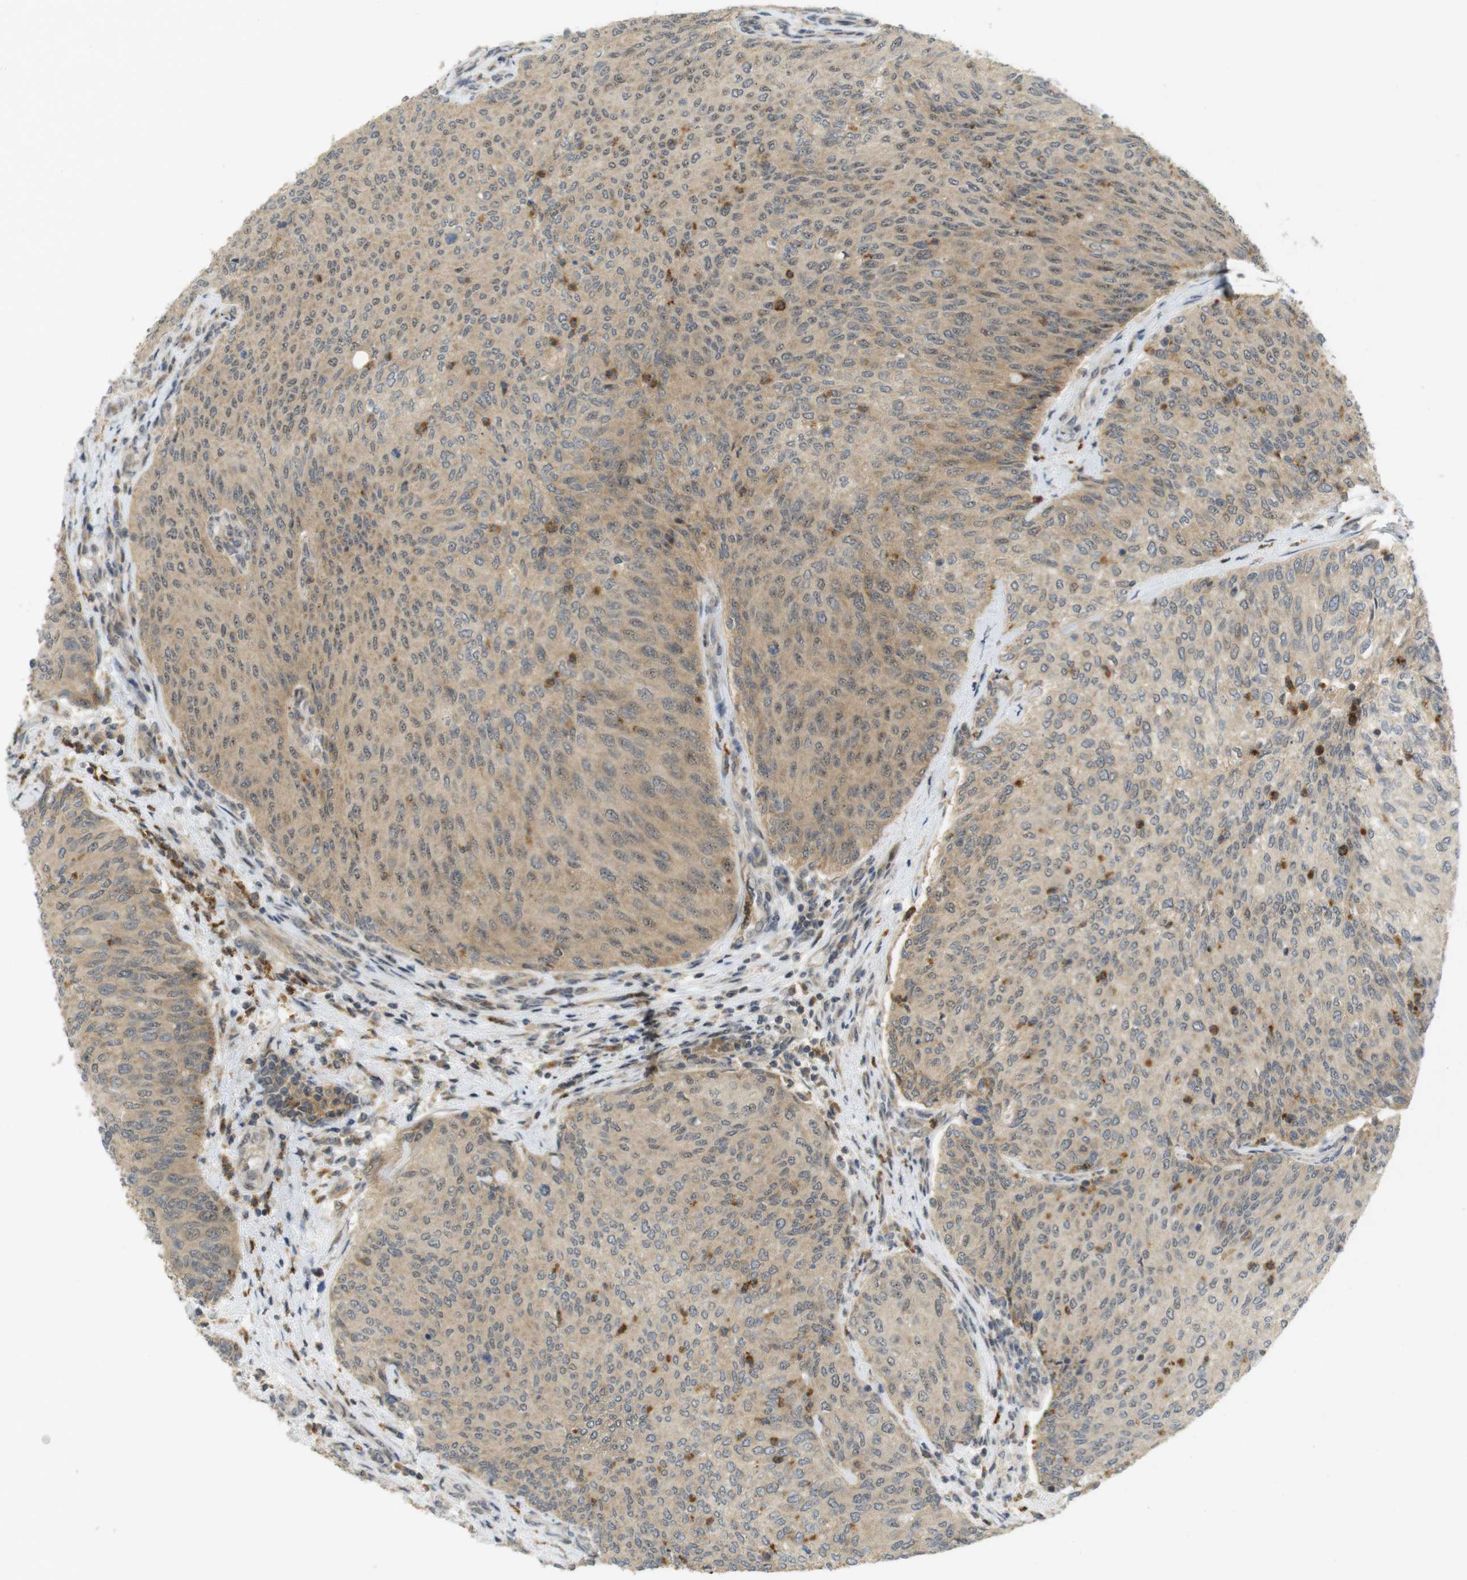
{"staining": {"intensity": "weak", "quantity": ">75%", "location": "cytoplasmic/membranous,nuclear"}, "tissue": "urothelial cancer", "cell_type": "Tumor cells", "image_type": "cancer", "snomed": [{"axis": "morphology", "description": "Urothelial carcinoma, Low grade"}, {"axis": "topography", "description": "Urinary bladder"}], "caption": "Immunohistochemistry (DAB) staining of urothelial cancer demonstrates weak cytoplasmic/membranous and nuclear protein positivity in approximately >75% of tumor cells. Immunohistochemistry stains the protein of interest in brown and the nuclei are stained blue.", "gene": "TMX3", "patient": {"sex": "female", "age": 79}}